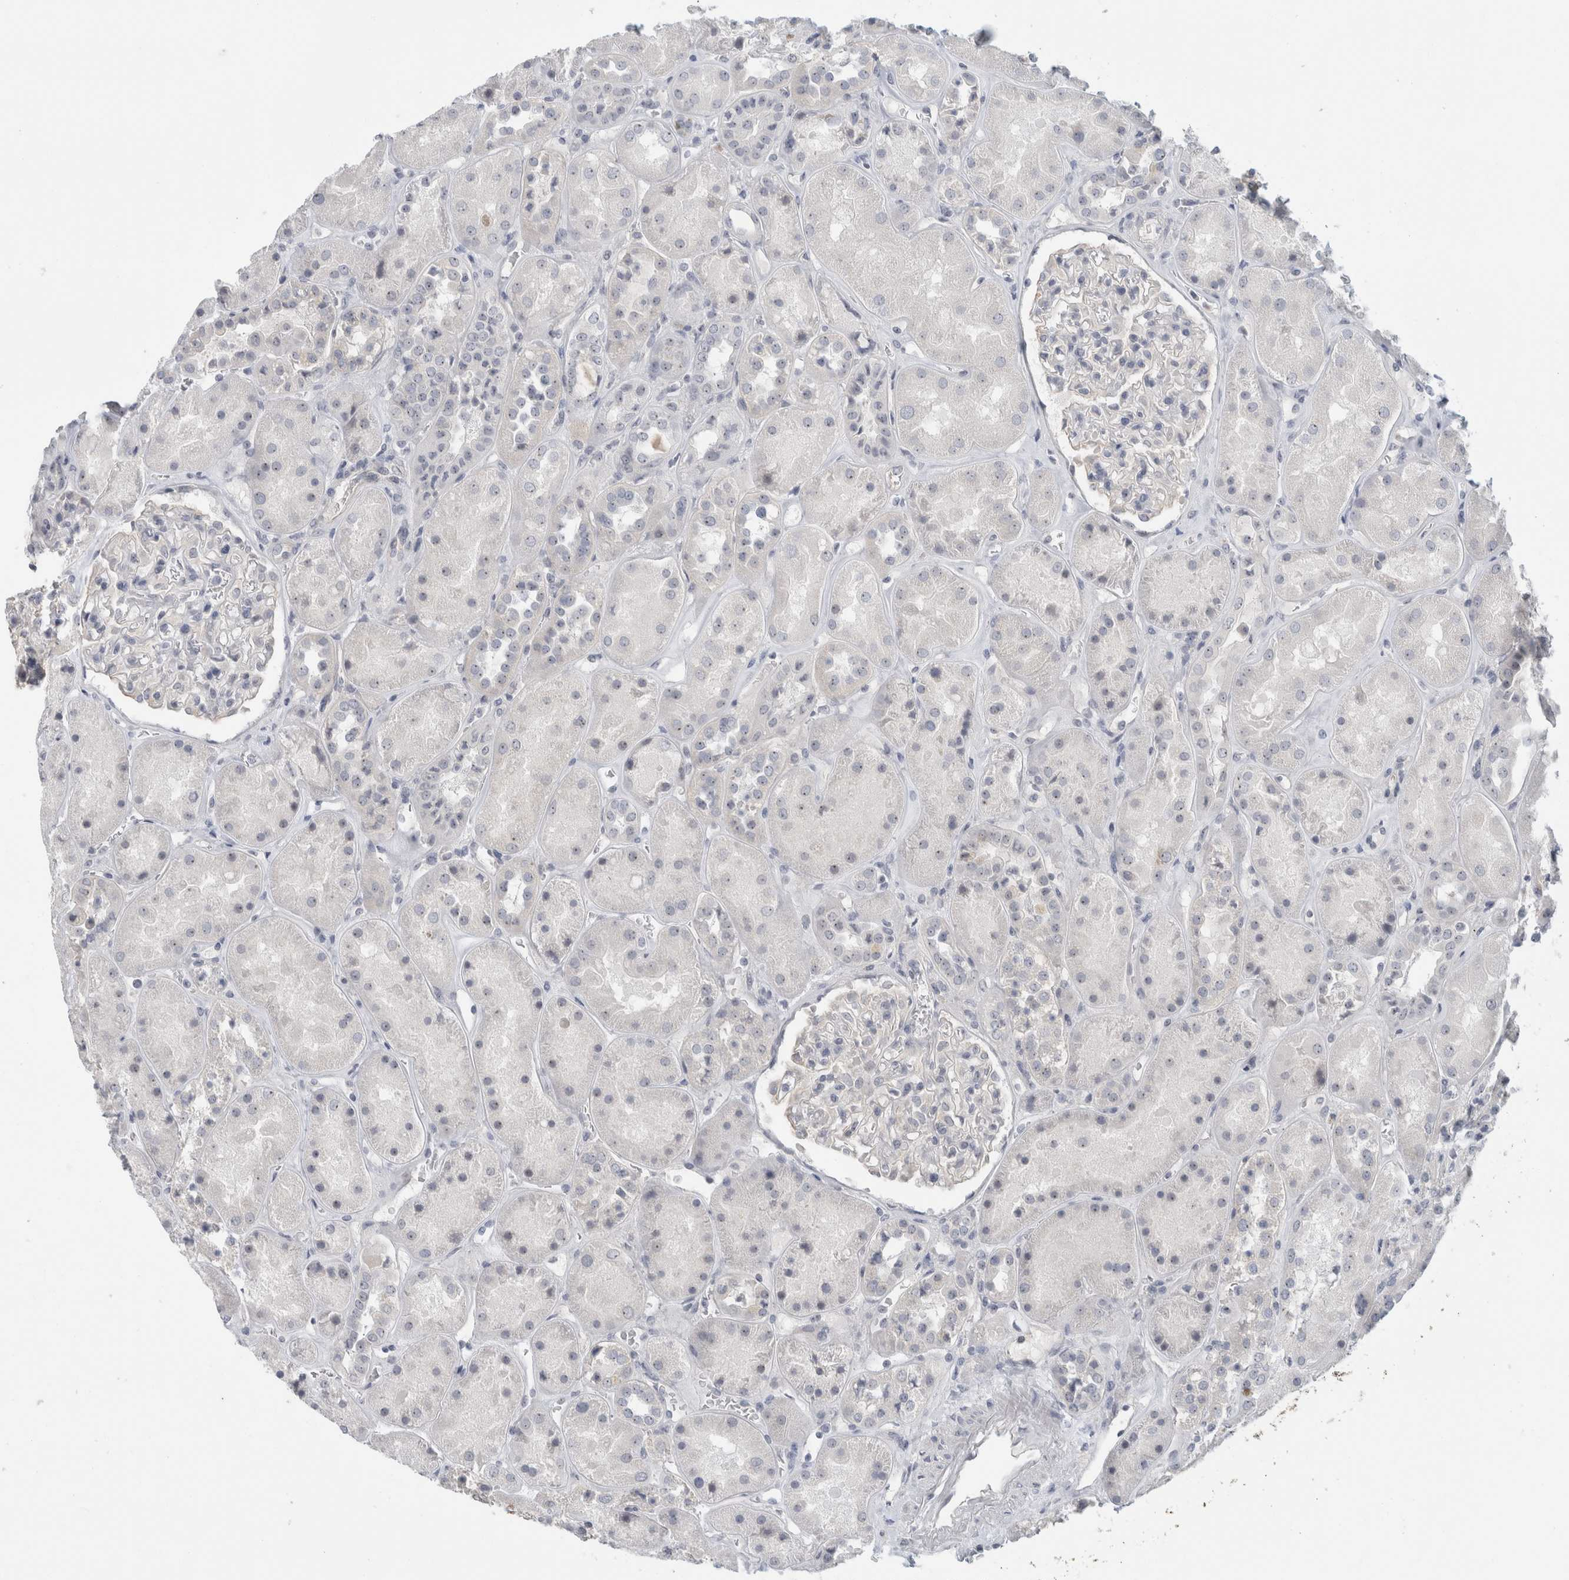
{"staining": {"intensity": "negative", "quantity": "none", "location": "none"}, "tissue": "kidney", "cell_type": "Cells in glomeruli", "image_type": "normal", "snomed": [{"axis": "morphology", "description": "Normal tissue, NOS"}, {"axis": "topography", "description": "Kidney"}], "caption": "IHC image of unremarkable kidney stained for a protein (brown), which exhibits no positivity in cells in glomeruli. (DAB (3,3'-diaminobenzidine) immunohistochemistry (IHC) visualized using brightfield microscopy, high magnification).", "gene": "FMR1NB", "patient": {"sex": "male", "age": 70}}